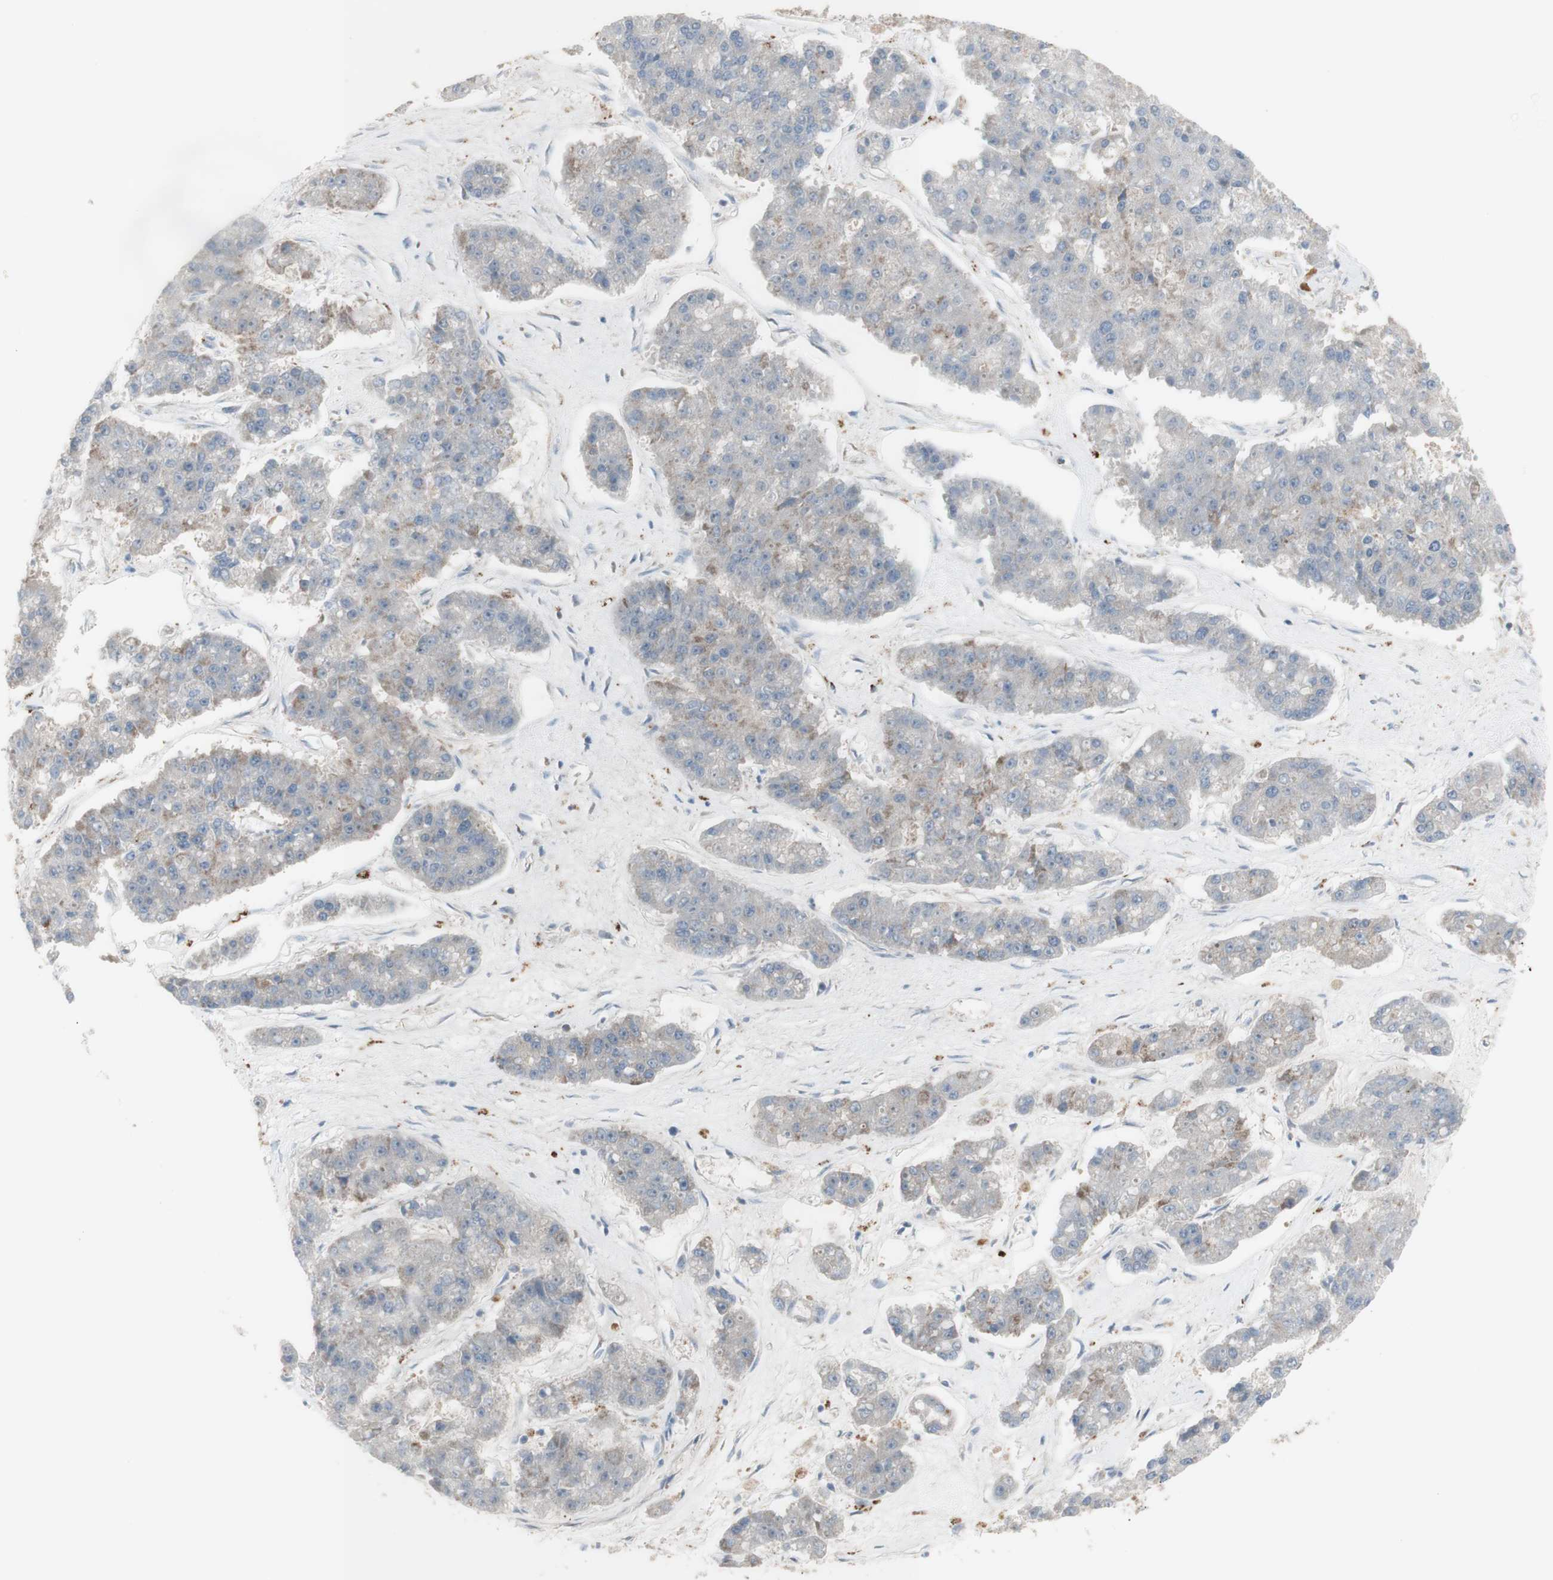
{"staining": {"intensity": "weak", "quantity": "<25%", "location": "cytoplasmic/membranous"}, "tissue": "pancreatic cancer", "cell_type": "Tumor cells", "image_type": "cancer", "snomed": [{"axis": "morphology", "description": "Adenocarcinoma, NOS"}, {"axis": "topography", "description": "Pancreas"}], "caption": "Immunohistochemistry photomicrograph of neoplastic tissue: pancreatic cancer (adenocarcinoma) stained with DAB (3,3'-diaminobenzidine) exhibits no significant protein staining in tumor cells. (DAB IHC, high magnification).", "gene": "C3orf52", "patient": {"sex": "male", "age": 50}}